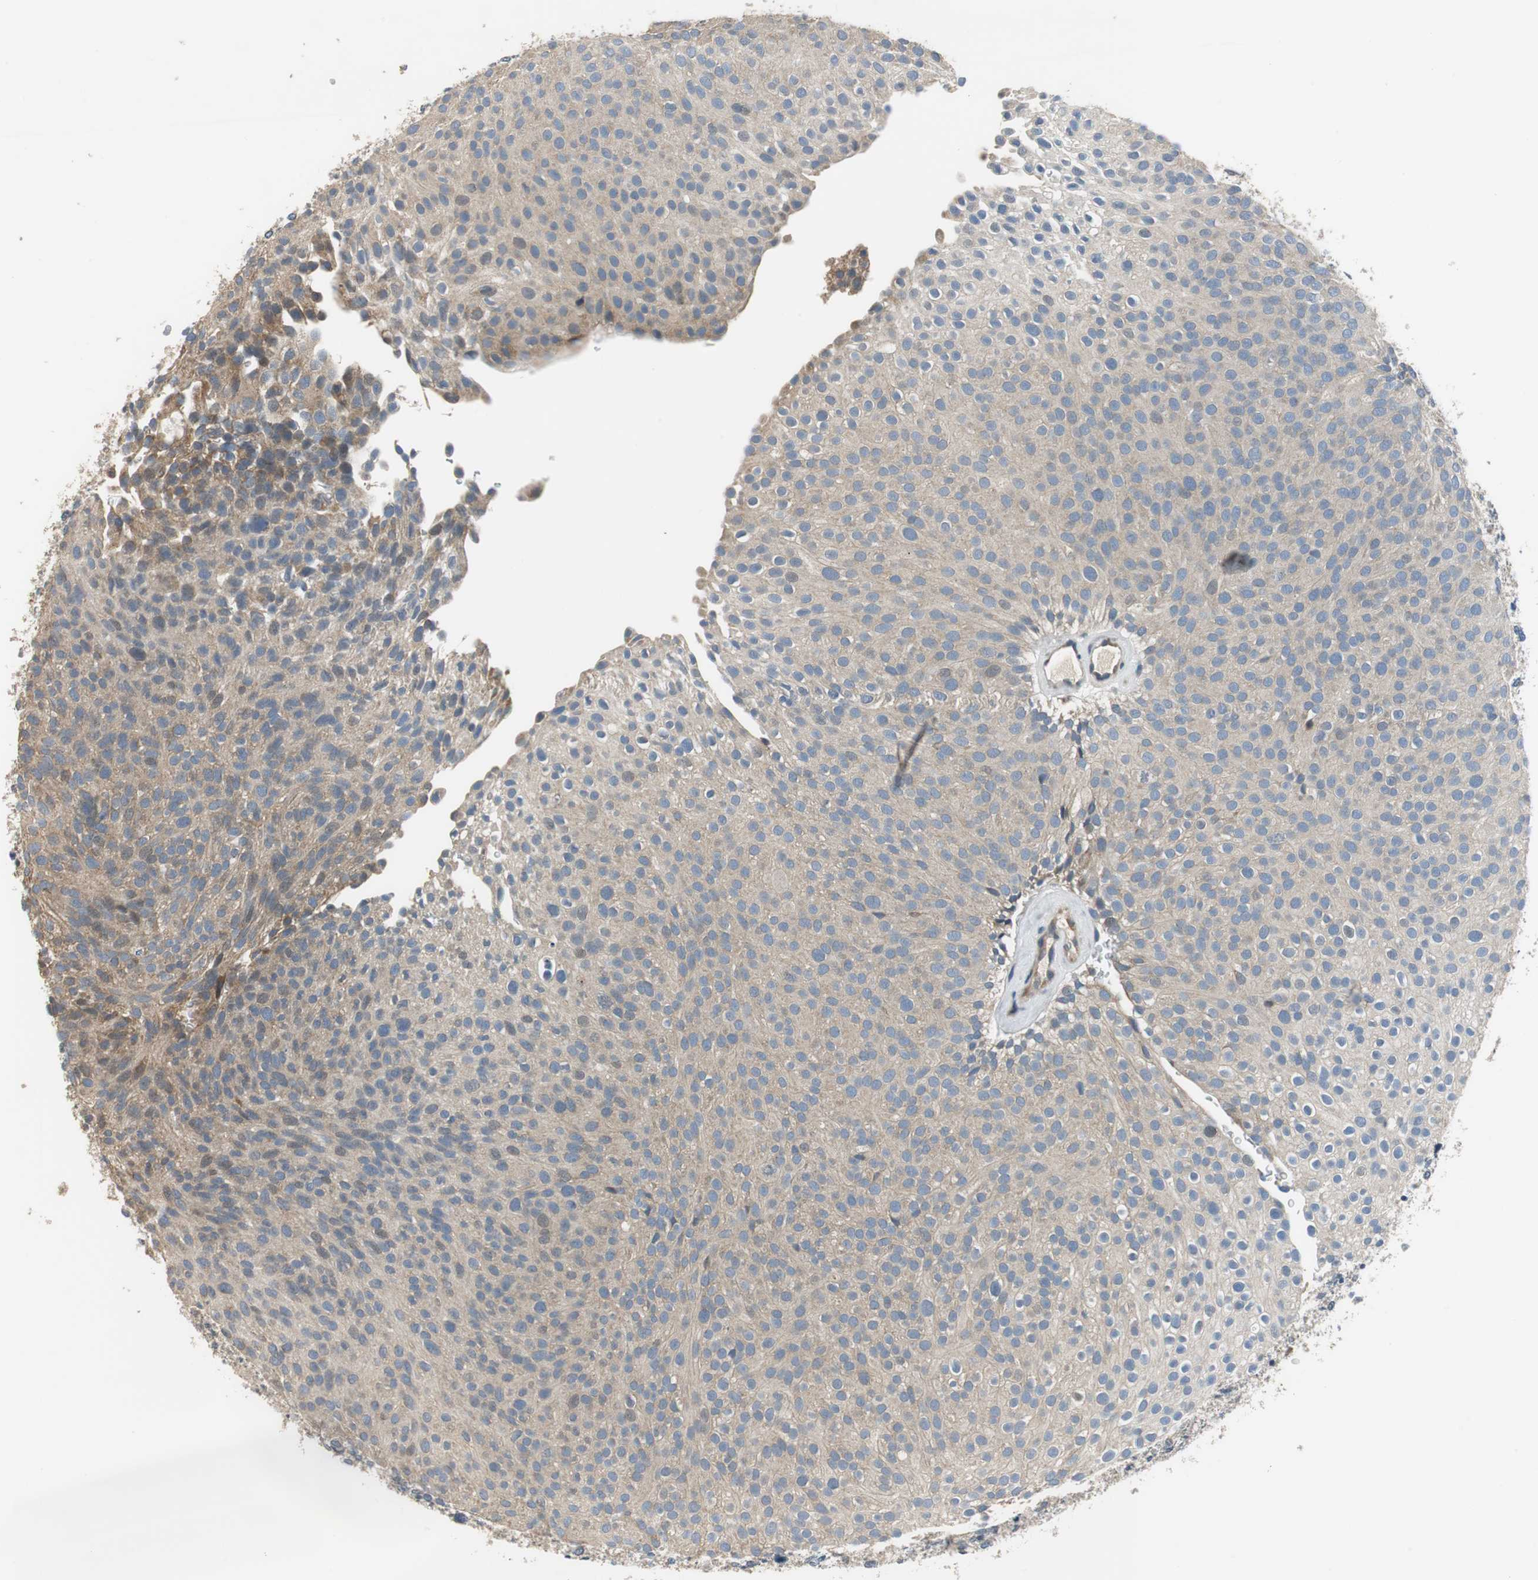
{"staining": {"intensity": "weak", "quantity": "25%-75%", "location": "cytoplasmic/membranous"}, "tissue": "urothelial cancer", "cell_type": "Tumor cells", "image_type": "cancer", "snomed": [{"axis": "morphology", "description": "Urothelial carcinoma, Low grade"}, {"axis": "topography", "description": "Urinary bladder"}], "caption": "Low-grade urothelial carcinoma was stained to show a protein in brown. There is low levels of weak cytoplasmic/membranous positivity in about 25%-75% of tumor cells. (DAB (3,3'-diaminobenzidine) IHC with brightfield microscopy, high magnification).", "gene": "MTIF2", "patient": {"sex": "male", "age": 78}}